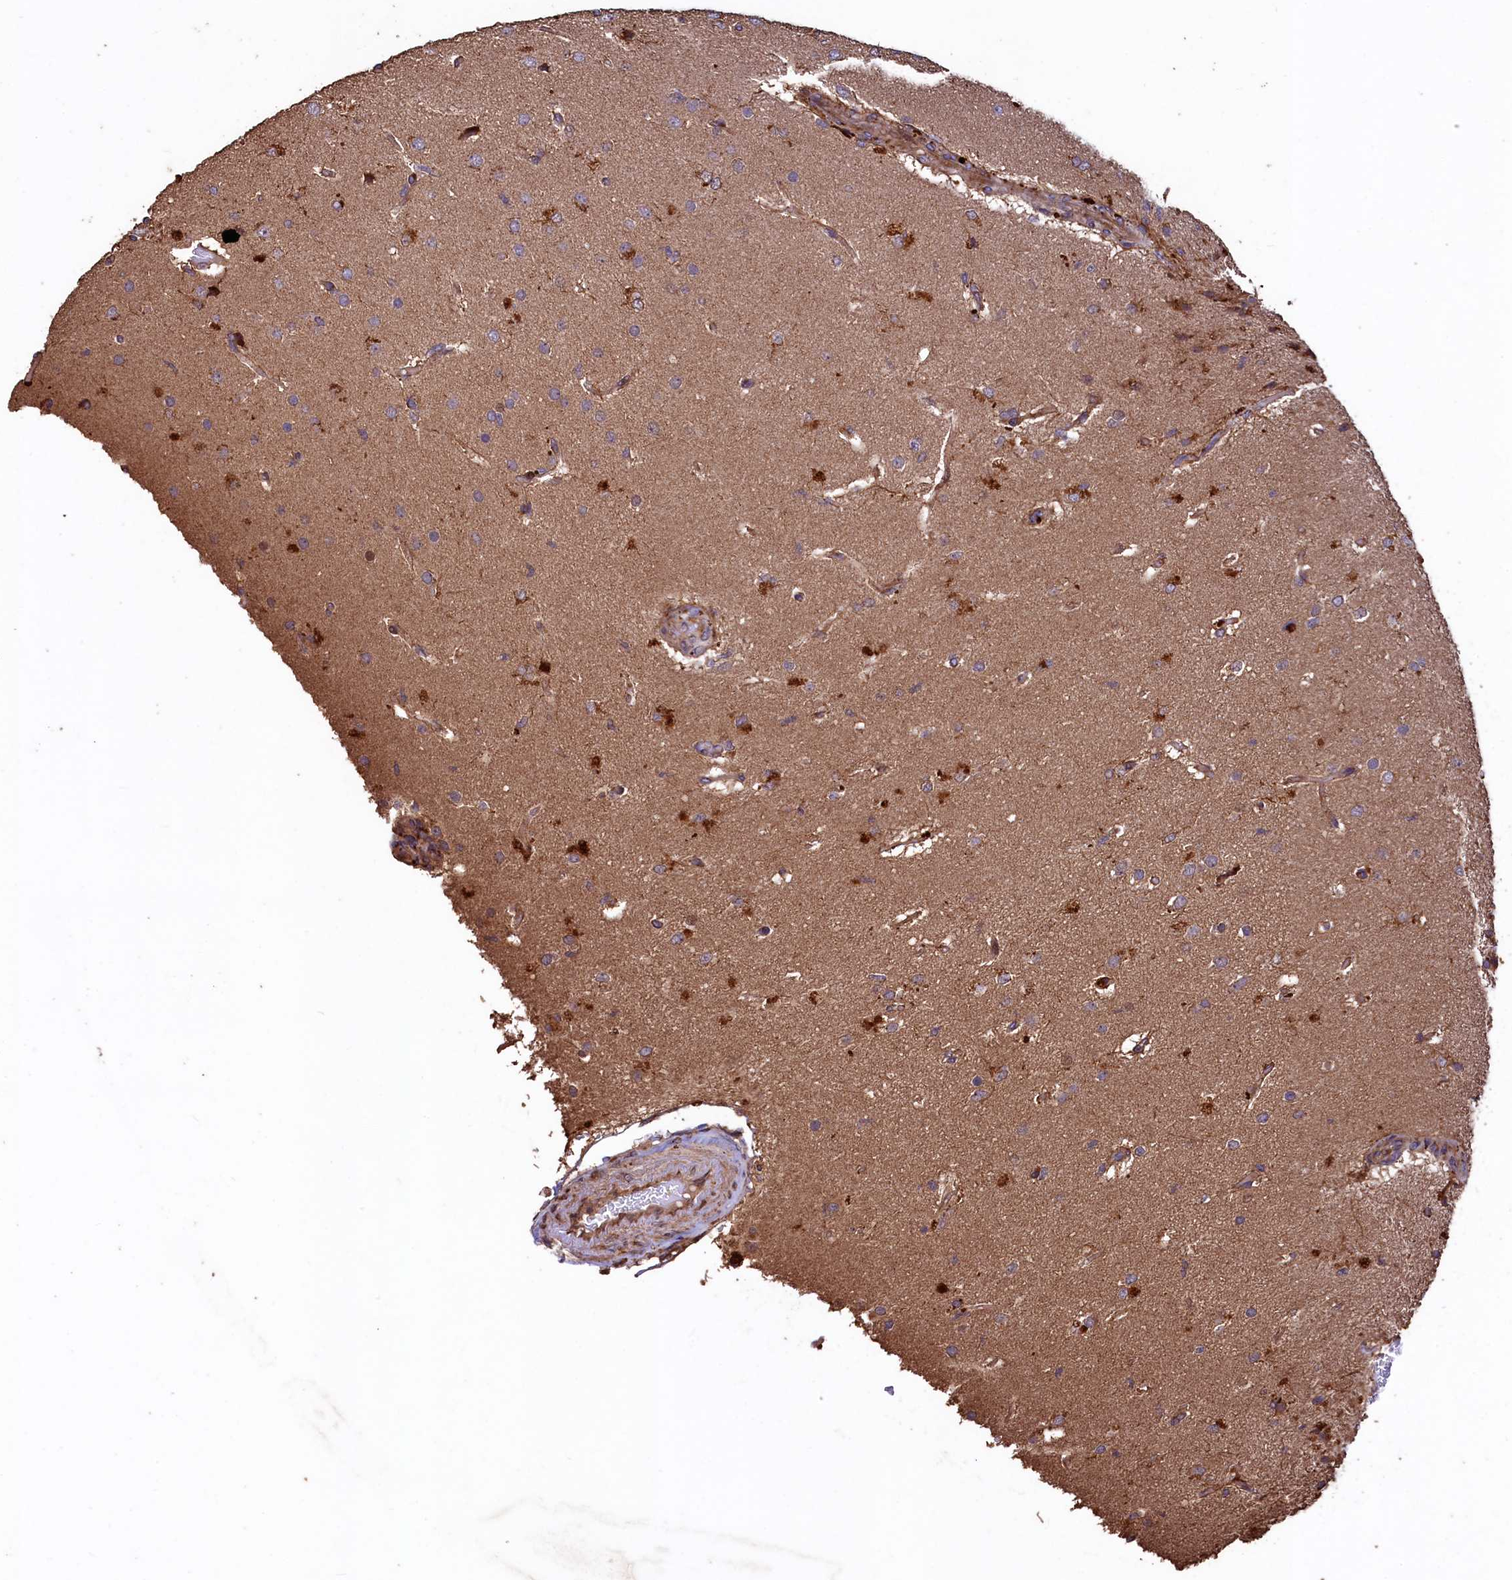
{"staining": {"intensity": "moderate", "quantity": ">75%", "location": "cytoplasmic/membranous"}, "tissue": "glioma", "cell_type": "Tumor cells", "image_type": "cancer", "snomed": [{"axis": "morphology", "description": "Glioma, malignant, High grade"}, {"axis": "topography", "description": "Brain"}], "caption": "DAB immunohistochemical staining of glioma exhibits moderate cytoplasmic/membranous protein expression in approximately >75% of tumor cells. The staining was performed using DAB to visualize the protein expression in brown, while the nuclei were stained in blue with hematoxylin (Magnification: 20x).", "gene": "TMEM98", "patient": {"sex": "female", "age": 74}}